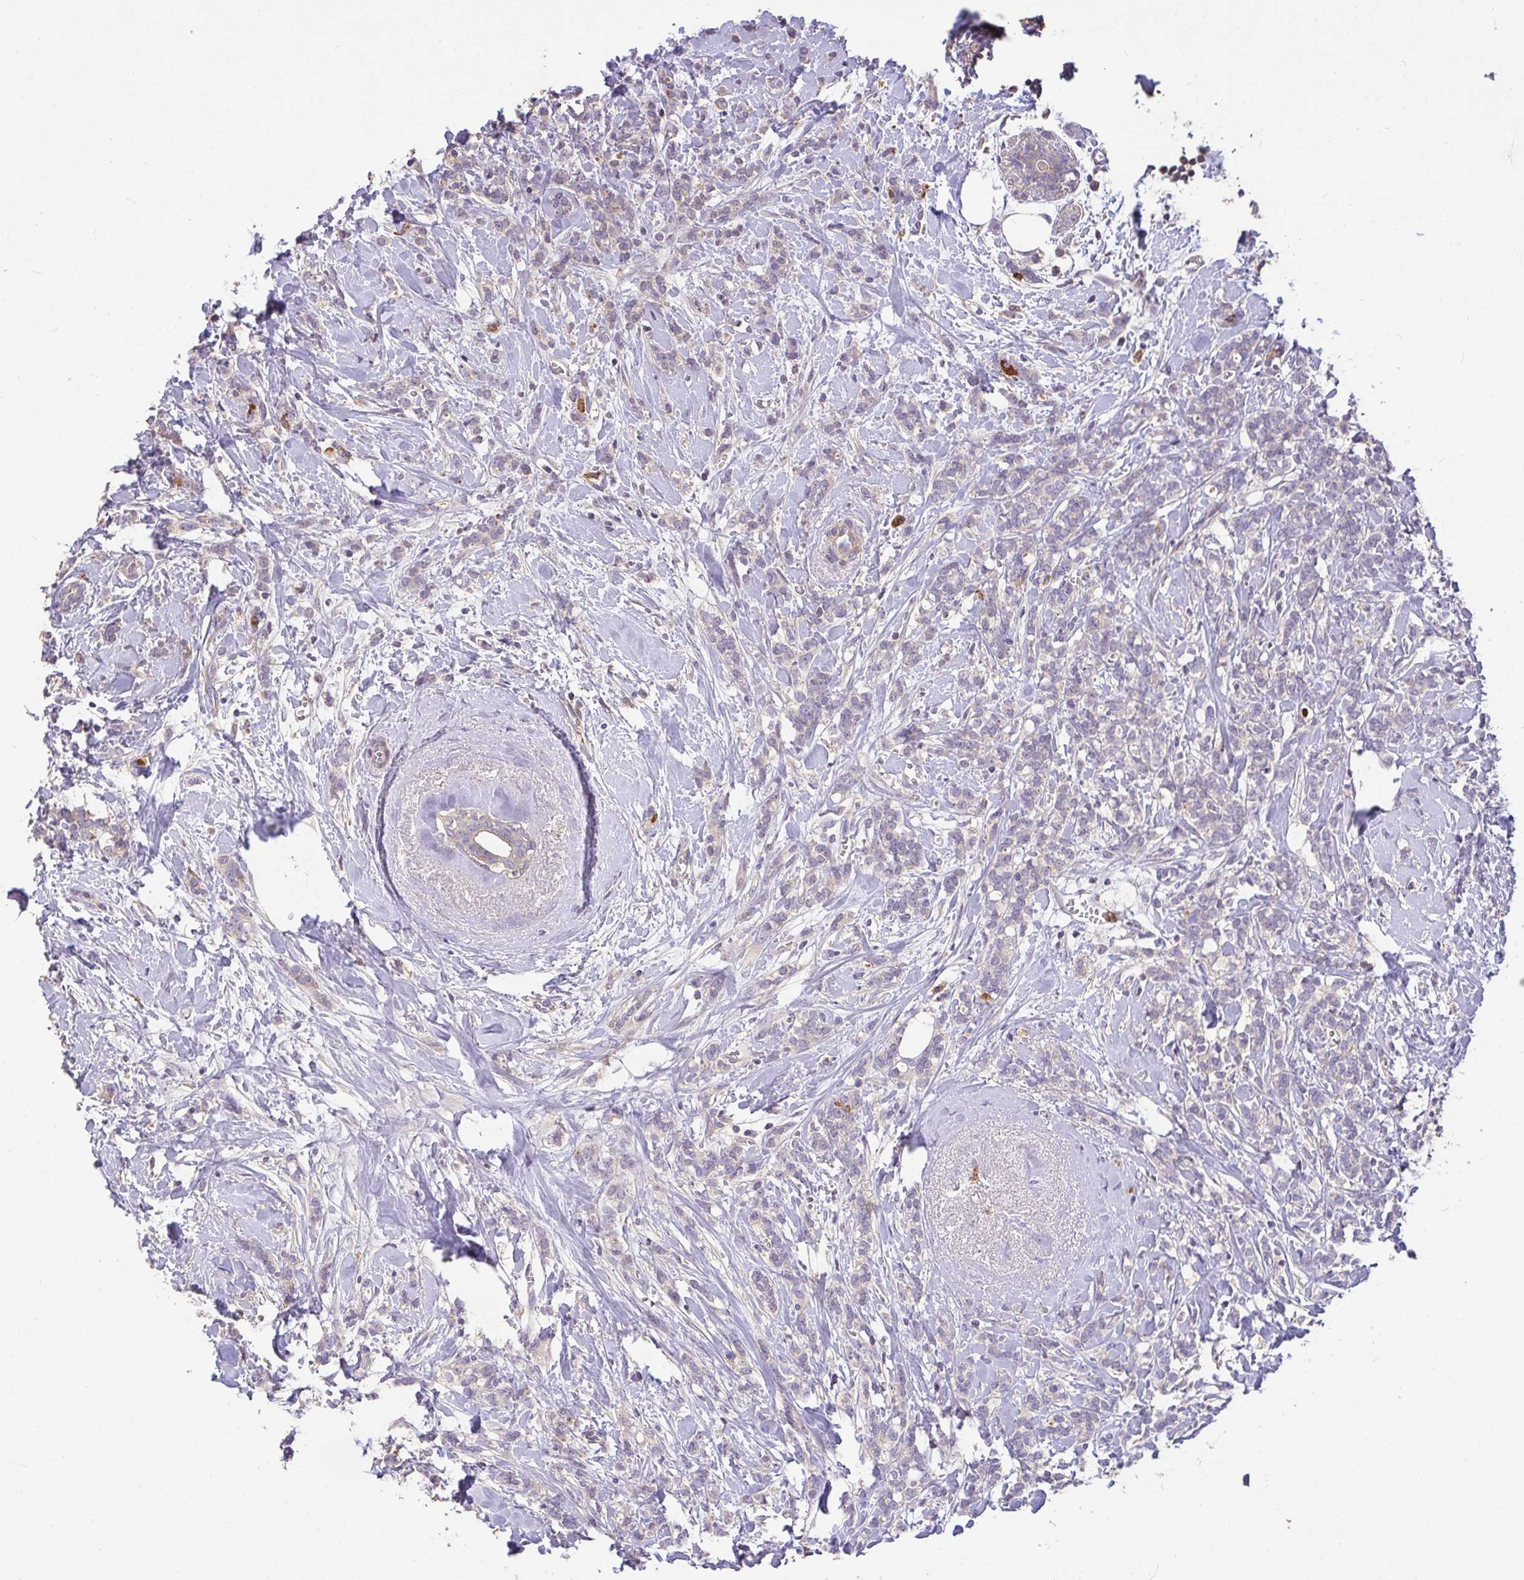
{"staining": {"intensity": "negative", "quantity": "none", "location": "none"}, "tissue": "breast cancer", "cell_type": "Tumor cells", "image_type": "cancer", "snomed": [{"axis": "morphology", "description": "Lobular carcinoma"}, {"axis": "topography", "description": "Breast"}], "caption": "High magnification brightfield microscopy of breast cancer (lobular carcinoma) stained with DAB (brown) and counterstained with hematoxylin (blue): tumor cells show no significant staining. (DAB immunohistochemistry, high magnification).", "gene": "FCER1A", "patient": {"sex": "female", "age": 59}}